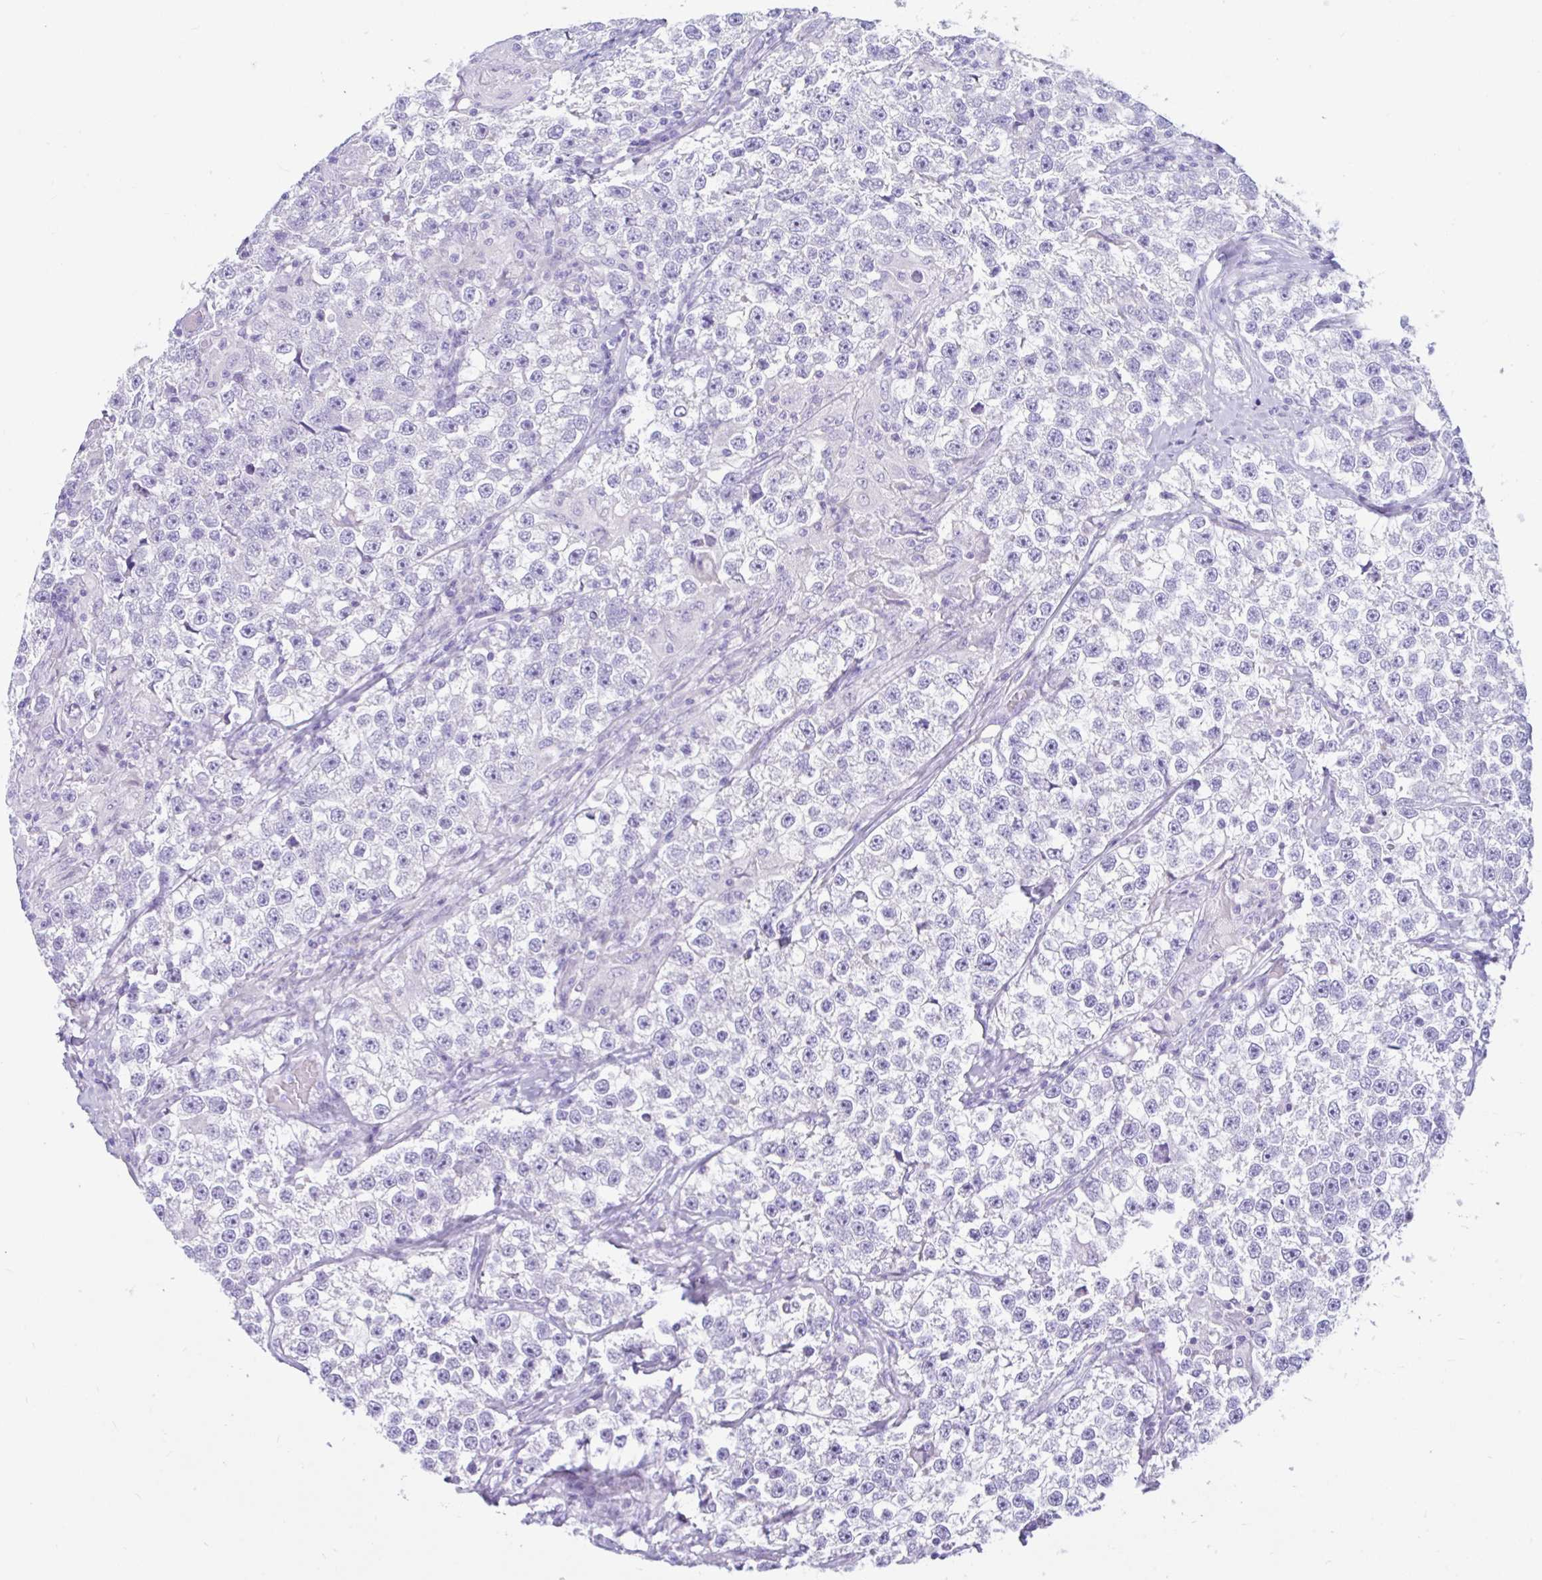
{"staining": {"intensity": "negative", "quantity": "none", "location": "none"}, "tissue": "testis cancer", "cell_type": "Tumor cells", "image_type": "cancer", "snomed": [{"axis": "morphology", "description": "Seminoma, NOS"}, {"axis": "topography", "description": "Testis"}], "caption": "Immunohistochemistry image of neoplastic tissue: human testis cancer (seminoma) stained with DAB (3,3'-diaminobenzidine) demonstrates no significant protein expression in tumor cells.", "gene": "CYP19A1", "patient": {"sex": "male", "age": 46}}